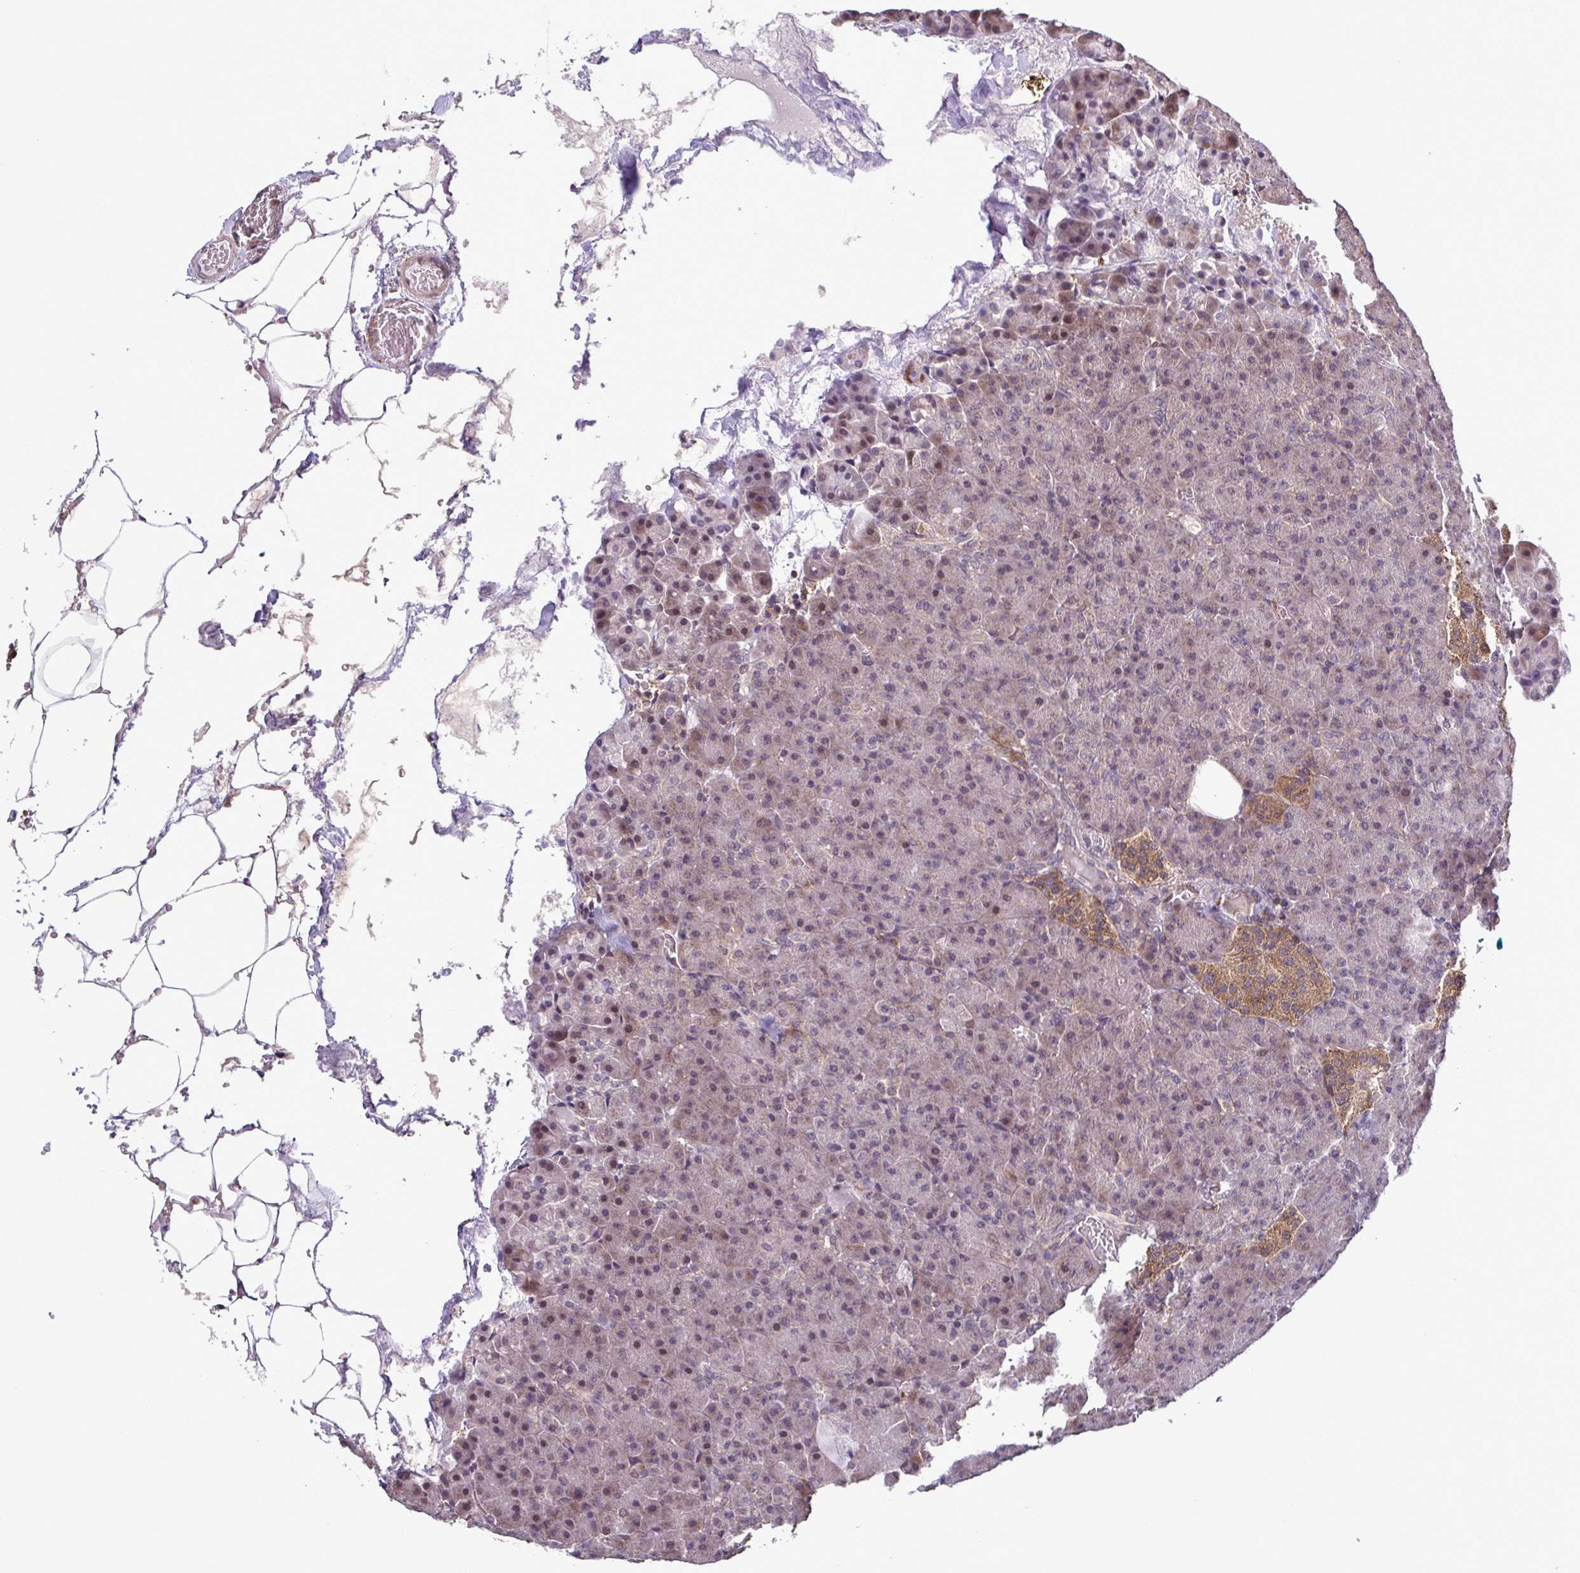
{"staining": {"intensity": "weak", "quantity": "25%-75%", "location": "nuclear"}, "tissue": "pancreas", "cell_type": "Exocrine glandular cells", "image_type": "normal", "snomed": [{"axis": "morphology", "description": "Normal tissue, NOS"}, {"axis": "topography", "description": "Pancreas"}], "caption": "Benign pancreas shows weak nuclear positivity in approximately 25%-75% of exocrine glandular cells, visualized by immunohistochemistry.", "gene": "ZNF200", "patient": {"sex": "female", "age": 74}}